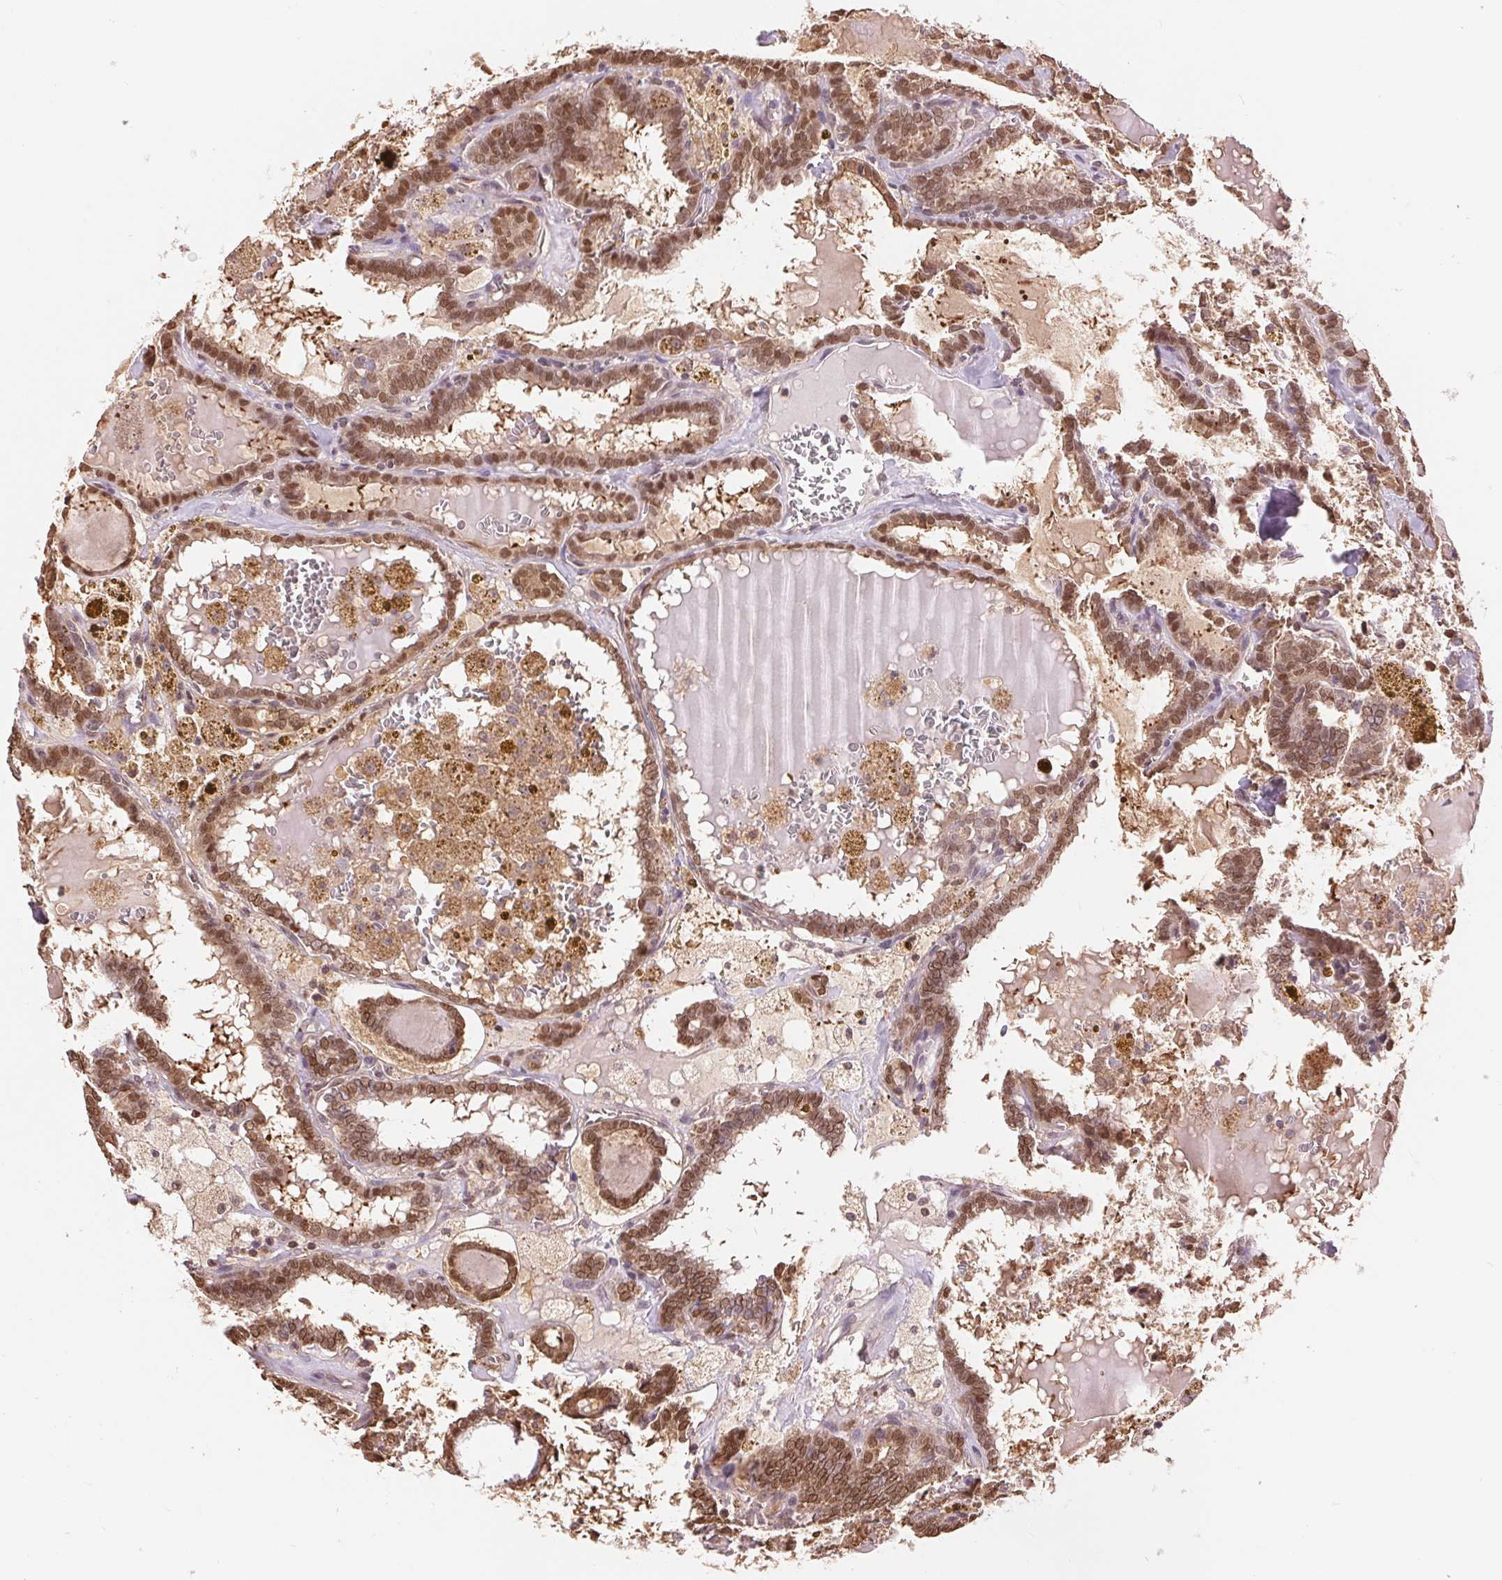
{"staining": {"intensity": "moderate", "quantity": ">75%", "location": "cytoplasmic/membranous,nuclear"}, "tissue": "thyroid cancer", "cell_type": "Tumor cells", "image_type": "cancer", "snomed": [{"axis": "morphology", "description": "Papillary adenocarcinoma, NOS"}, {"axis": "topography", "description": "Thyroid gland"}], "caption": "This is a histology image of IHC staining of thyroid papillary adenocarcinoma, which shows moderate positivity in the cytoplasmic/membranous and nuclear of tumor cells.", "gene": "TMEM273", "patient": {"sex": "female", "age": 39}}